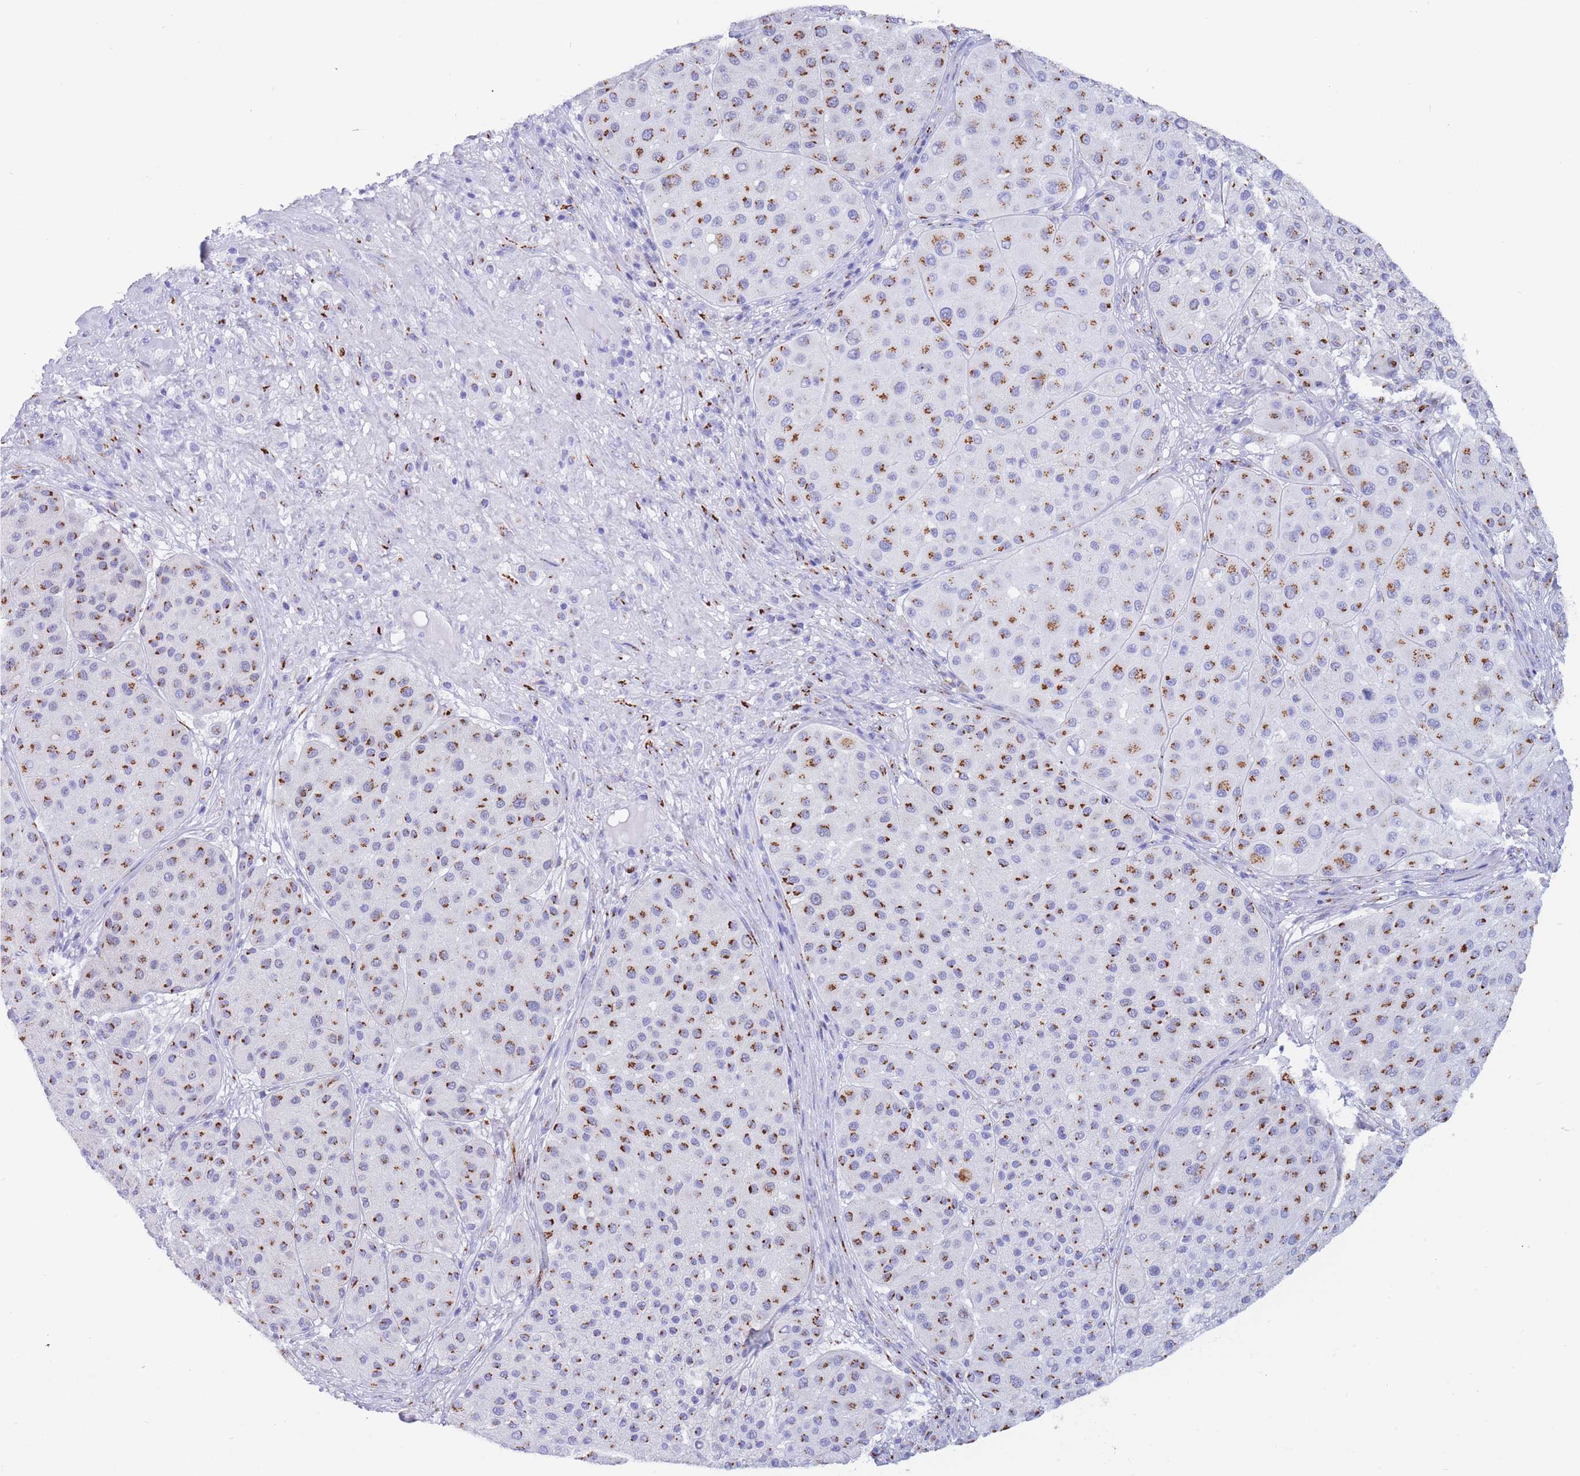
{"staining": {"intensity": "strong", "quantity": ">75%", "location": "cytoplasmic/membranous"}, "tissue": "melanoma", "cell_type": "Tumor cells", "image_type": "cancer", "snomed": [{"axis": "morphology", "description": "Malignant melanoma, Metastatic site"}, {"axis": "topography", "description": "Smooth muscle"}], "caption": "Immunohistochemical staining of human malignant melanoma (metastatic site) reveals strong cytoplasmic/membranous protein positivity in approximately >75% of tumor cells.", "gene": "FAM3C", "patient": {"sex": "male", "age": 41}}